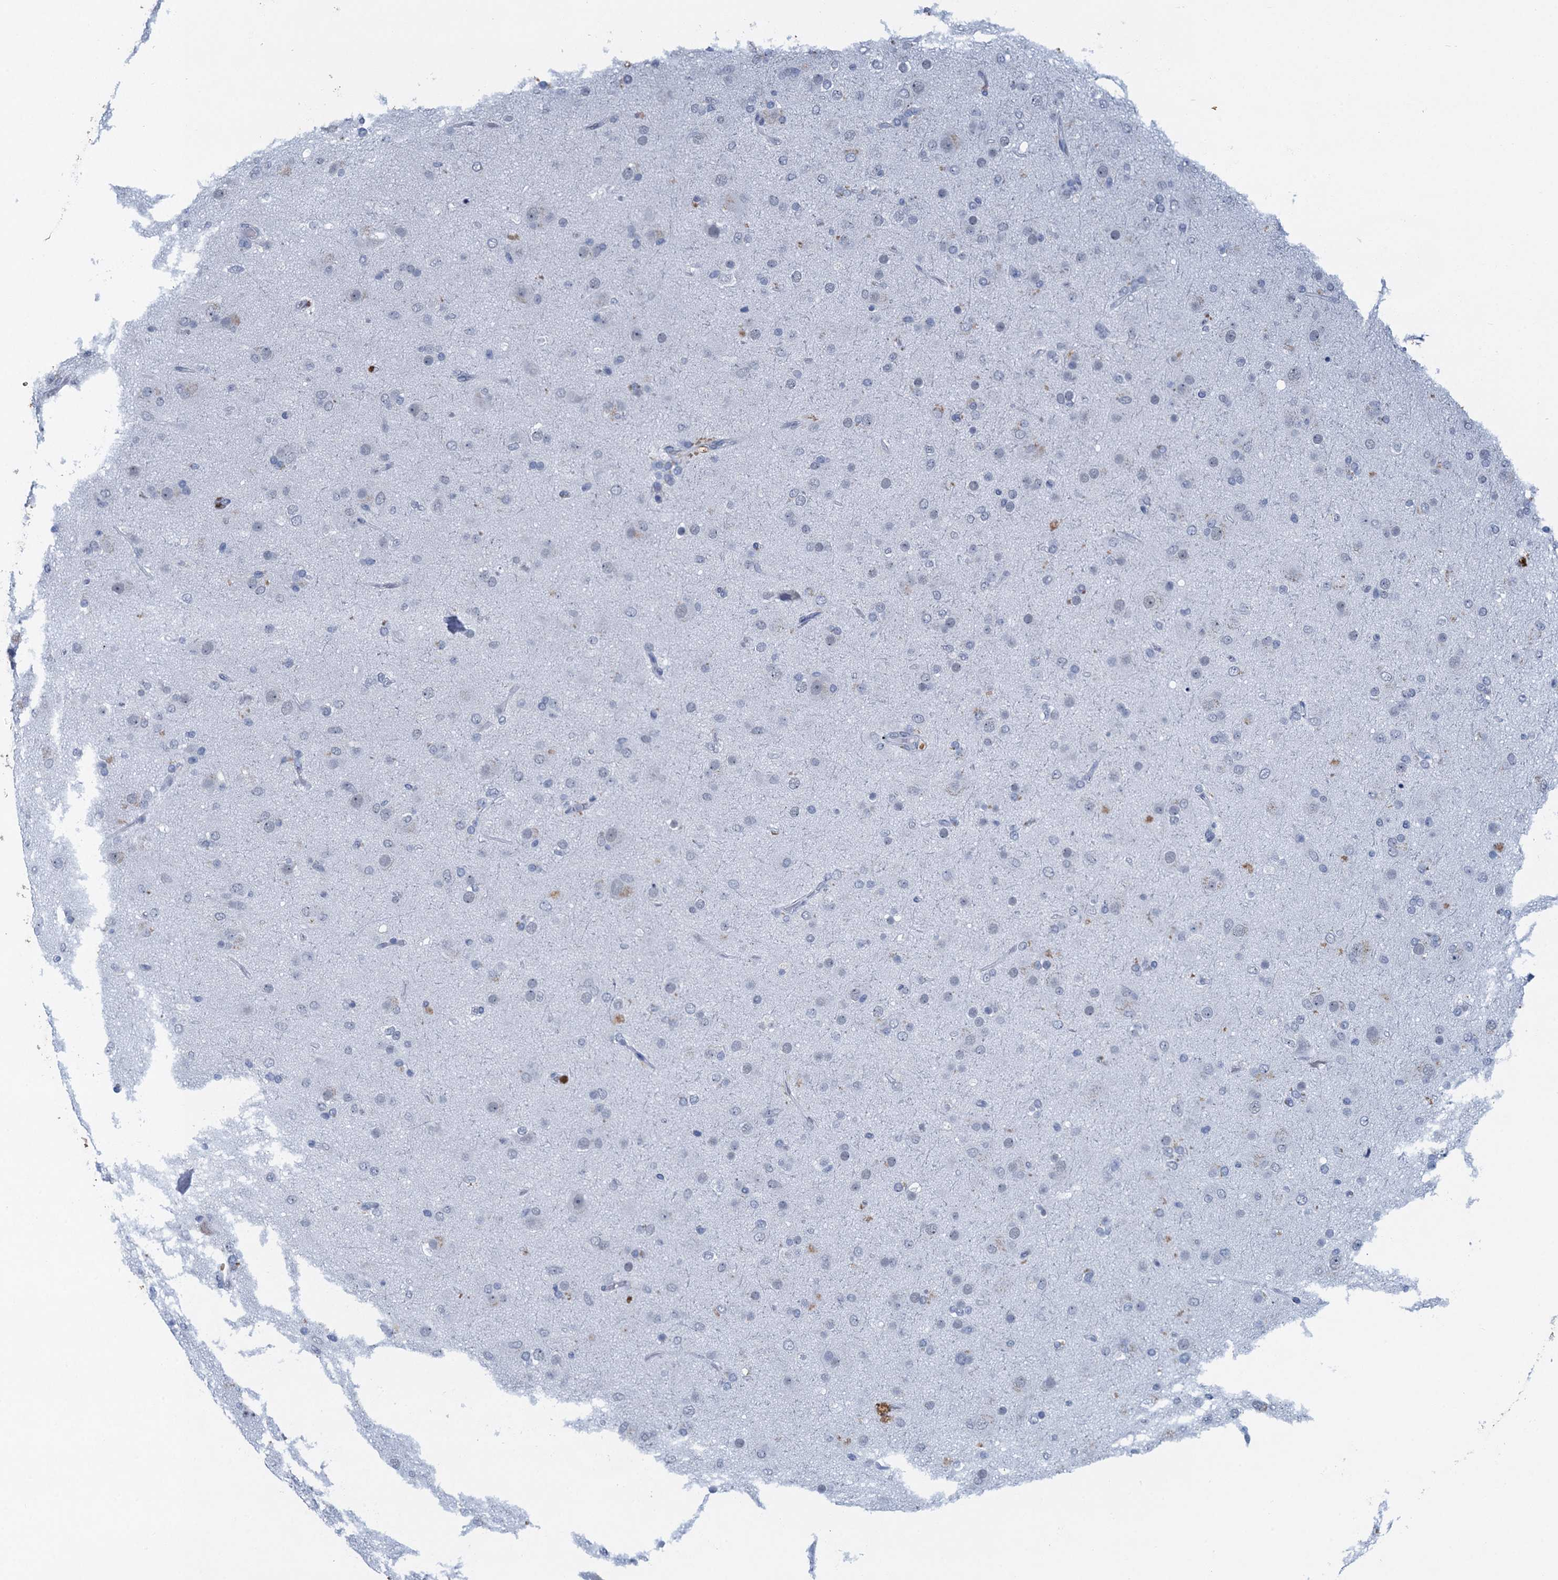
{"staining": {"intensity": "negative", "quantity": "none", "location": "none"}, "tissue": "glioma", "cell_type": "Tumor cells", "image_type": "cancer", "snomed": [{"axis": "morphology", "description": "Glioma, malignant, Low grade"}, {"axis": "topography", "description": "Brain"}], "caption": "DAB (3,3'-diaminobenzidine) immunohistochemical staining of glioma reveals no significant staining in tumor cells.", "gene": "ENSG00000131152", "patient": {"sex": "male", "age": 65}}